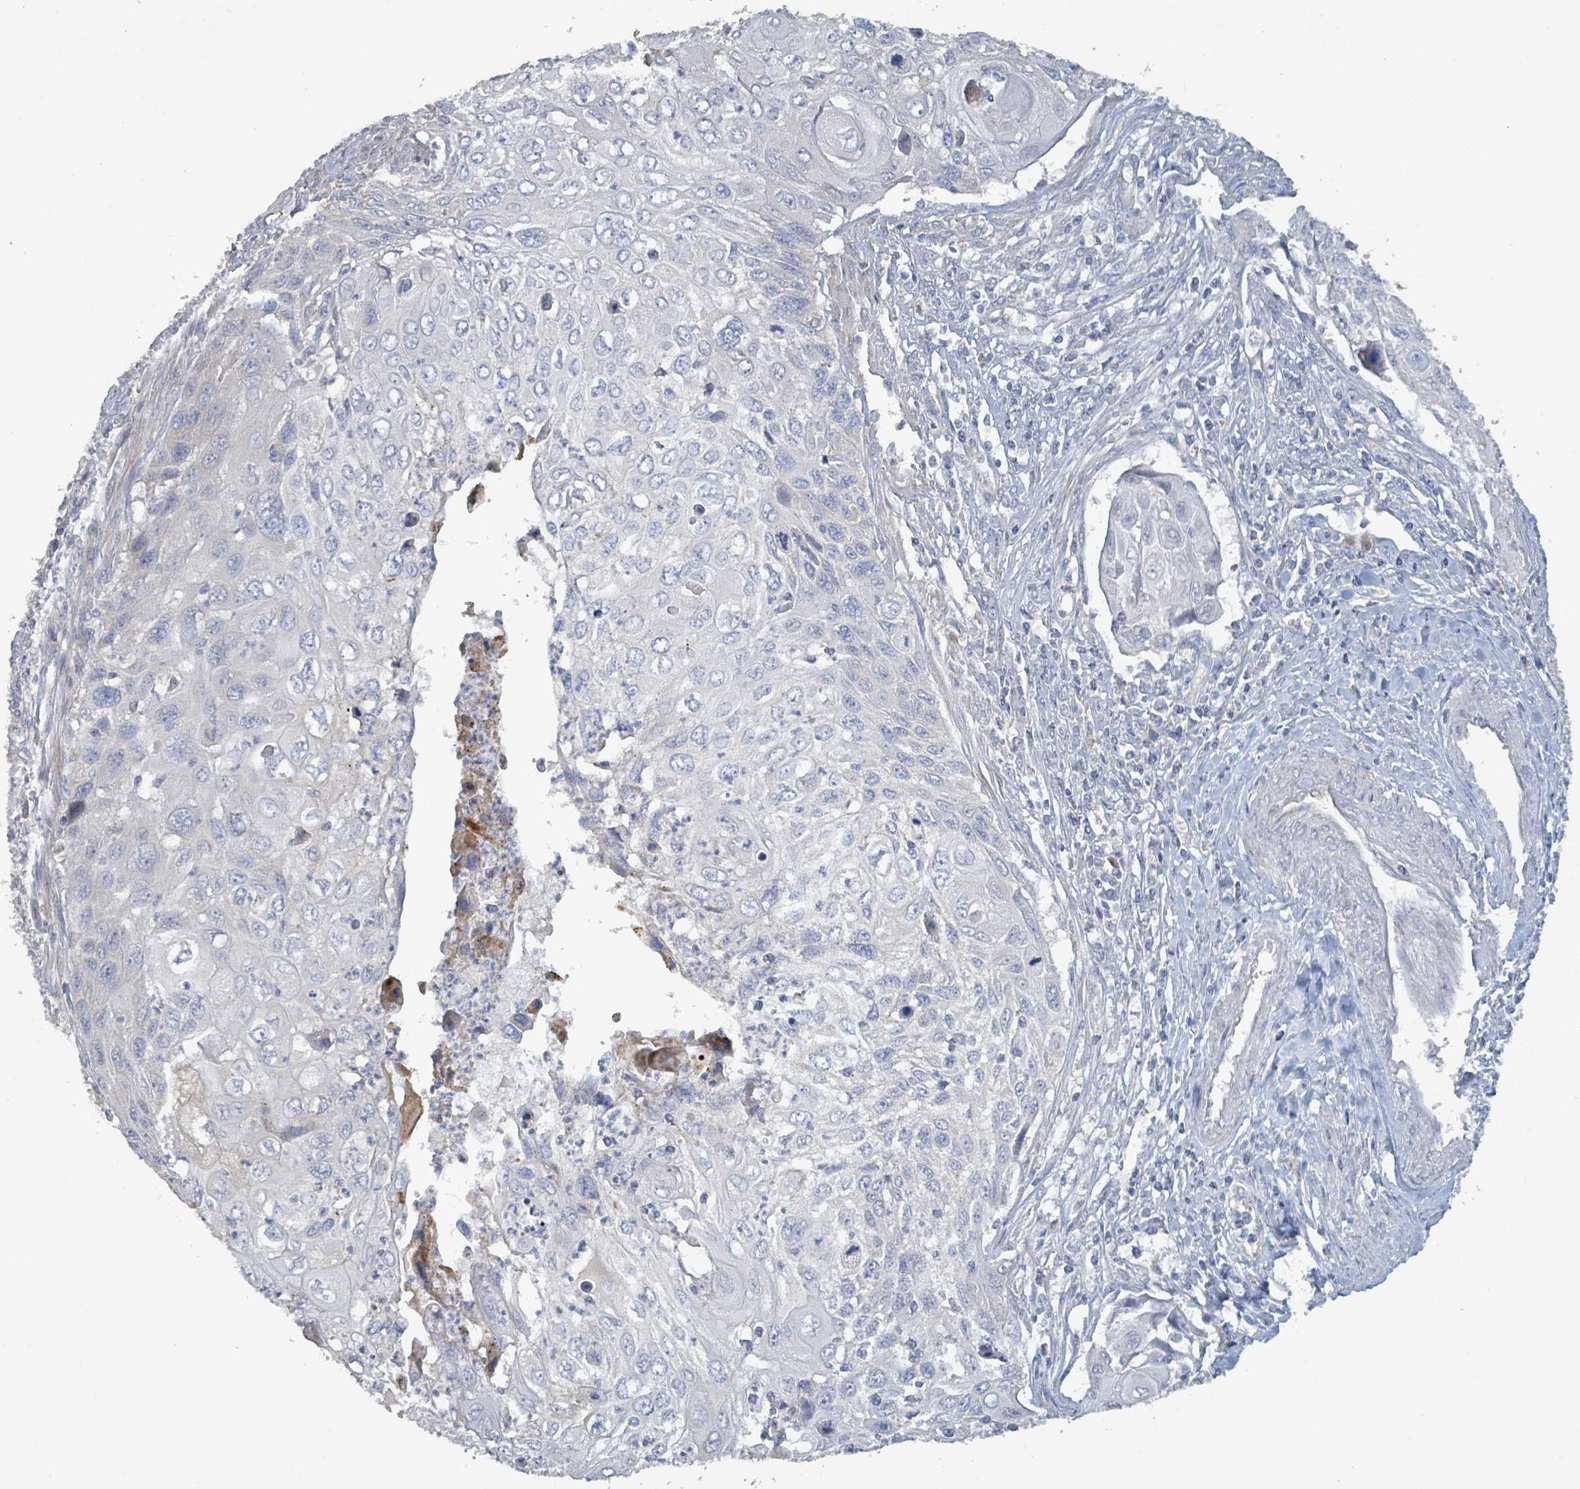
{"staining": {"intensity": "negative", "quantity": "none", "location": "none"}, "tissue": "cervical cancer", "cell_type": "Tumor cells", "image_type": "cancer", "snomed": [{"axis": "morphology", "description": "Squamous cell carcinoma, NOS"}, {"axis": "topography", "description": "Cervix"}], "caption": "The micrograph reveals no staining of tumor cells in squamous cell carcinoma (cervical). Brightfield microscopy of IHC stained with DAB (brown) and hematoxylin (blue), captured at high magnification.", "gene": "RPL32", "patient": {"sex": "female", "age": 70}}